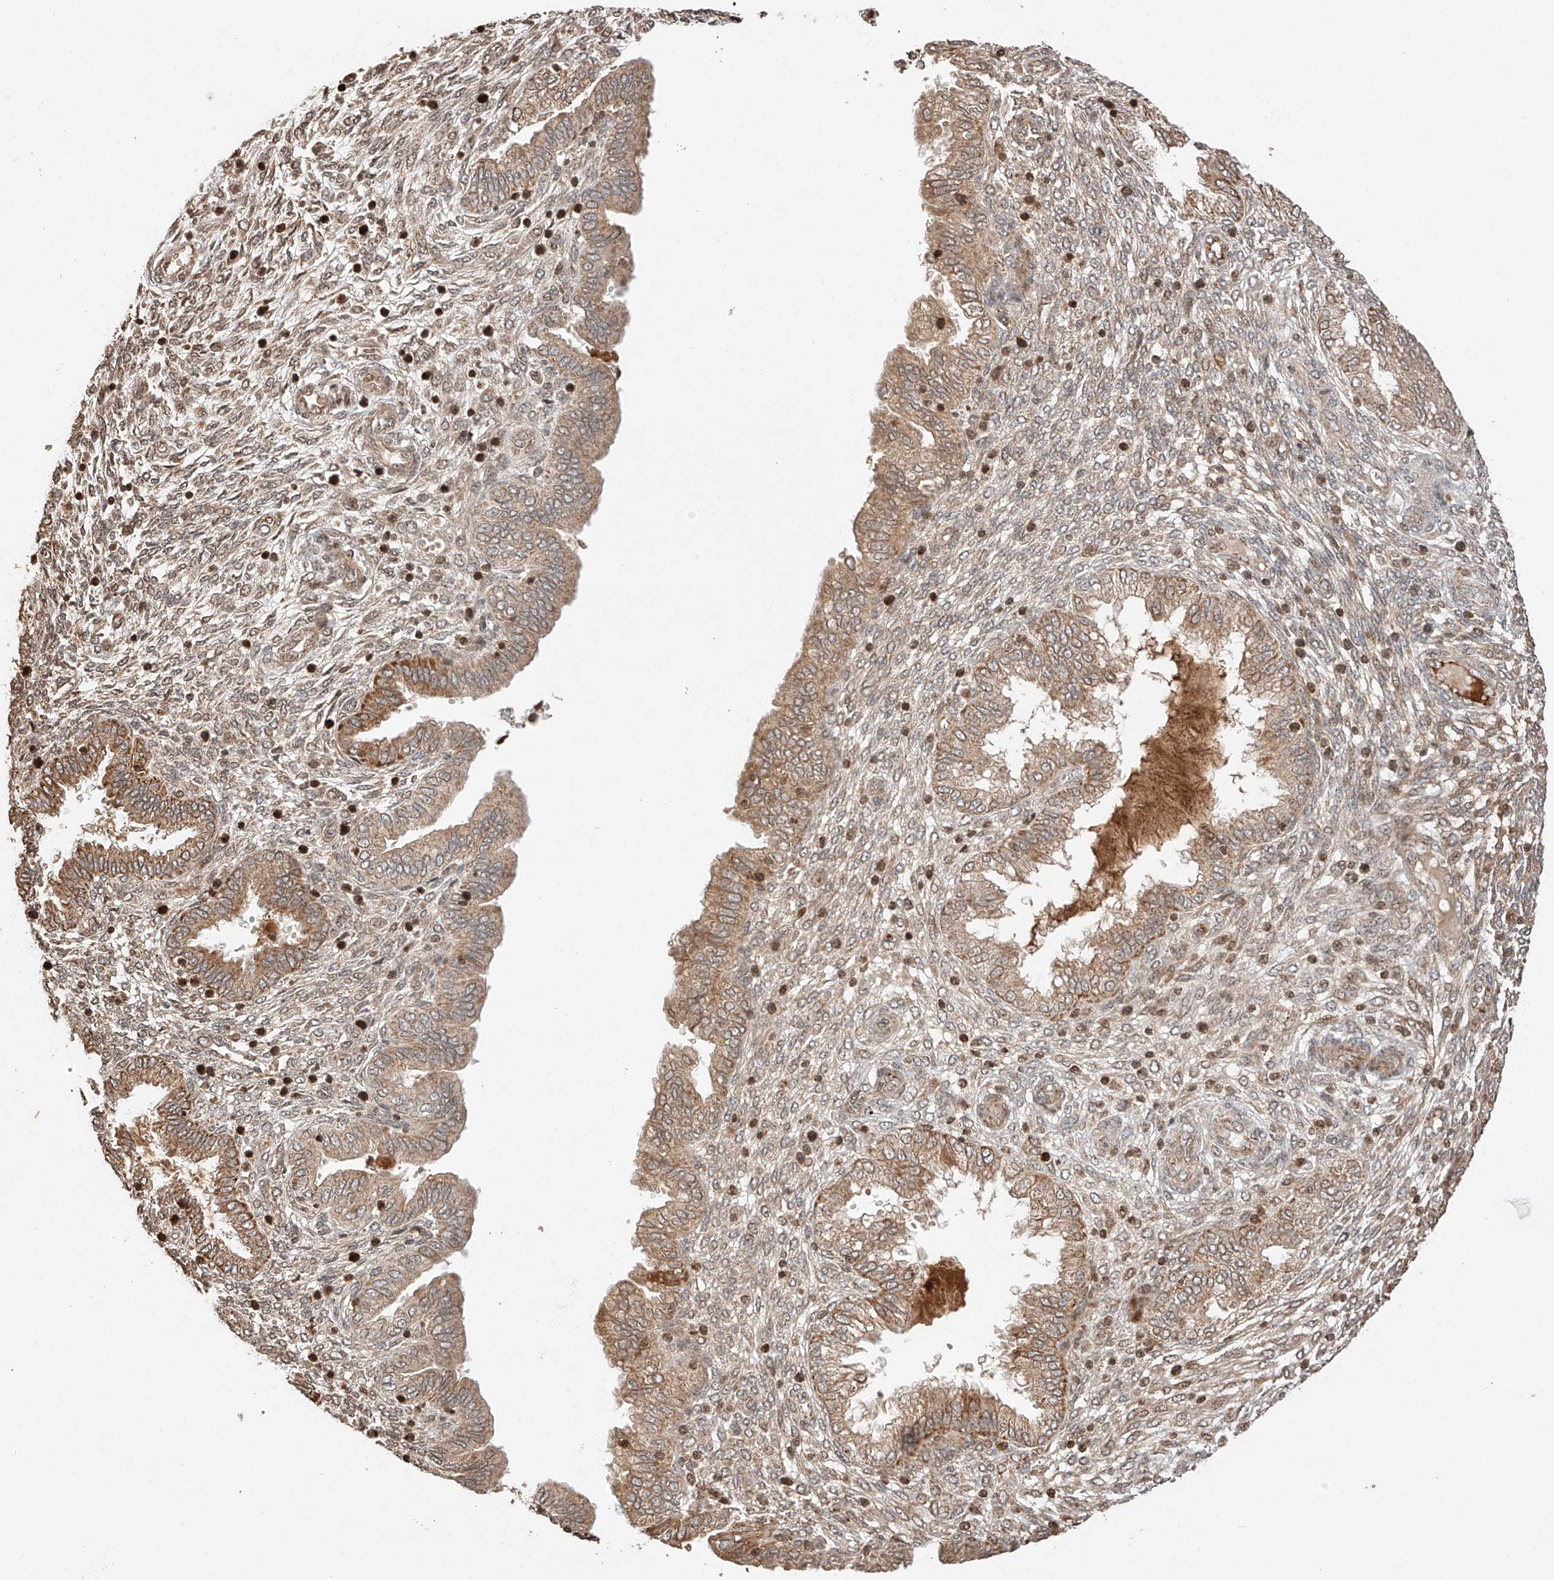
{"staining": {"intensity": "weak", "quantity": "25%-75%", "location": "cytoplasmic/membranous"}, "tissue": "endometrium", "cell_type": "Cells in endometrial stroma", "image_type": "normal", "snomed": [{"axis": "morphology", "description": "Normal tissue, NOS"}, {"axis": "topography", "description": "Endometrium"}], "caption": "Protein staining of normal endometrium reveals weak cytoplasmic/membranous staining in approximately 25%-75% of cells in endometrial stroma.", "gene": "ARHGAP33", "patient": {"sex": "female", "age": 33}}